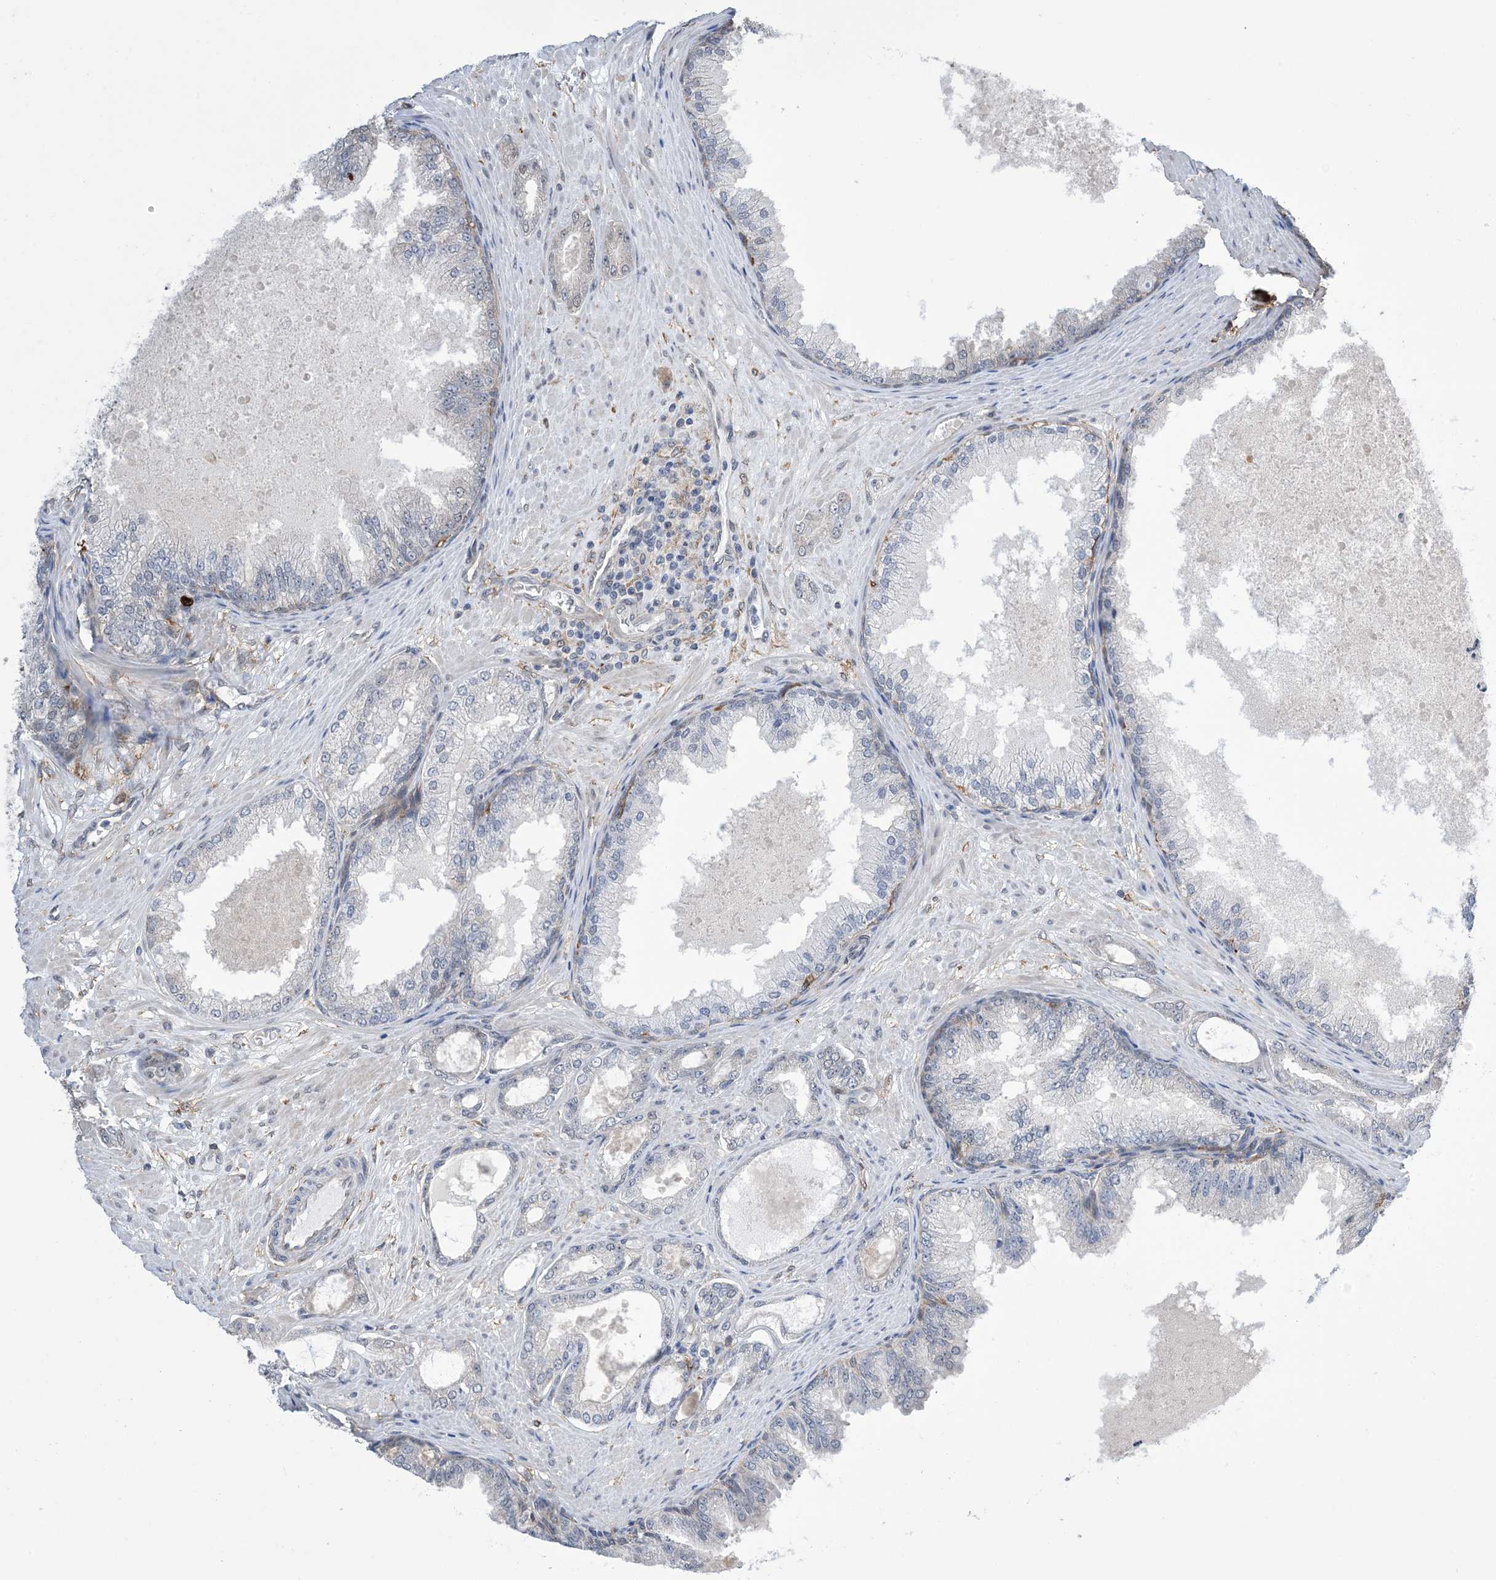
{"staining": {"intensity": "negative", "quantity": "none", "location": "none"}, "tissue": "prostate cancer", "cell_type": "Tumor cells", "image_type": "cancer", "snomed": [{"axis": "morphology", "description": "Adenocarcinoma, Low grade"}, {"axis": "topography", "description": "Prostate"}], "caption": "This is a micrograph of IHC staining of prostate low-grade adenocarcinoma, which shows no staining in tumor cells.", "gene": "ZNF8", "patient": {"sex": "male", "age": 63}}